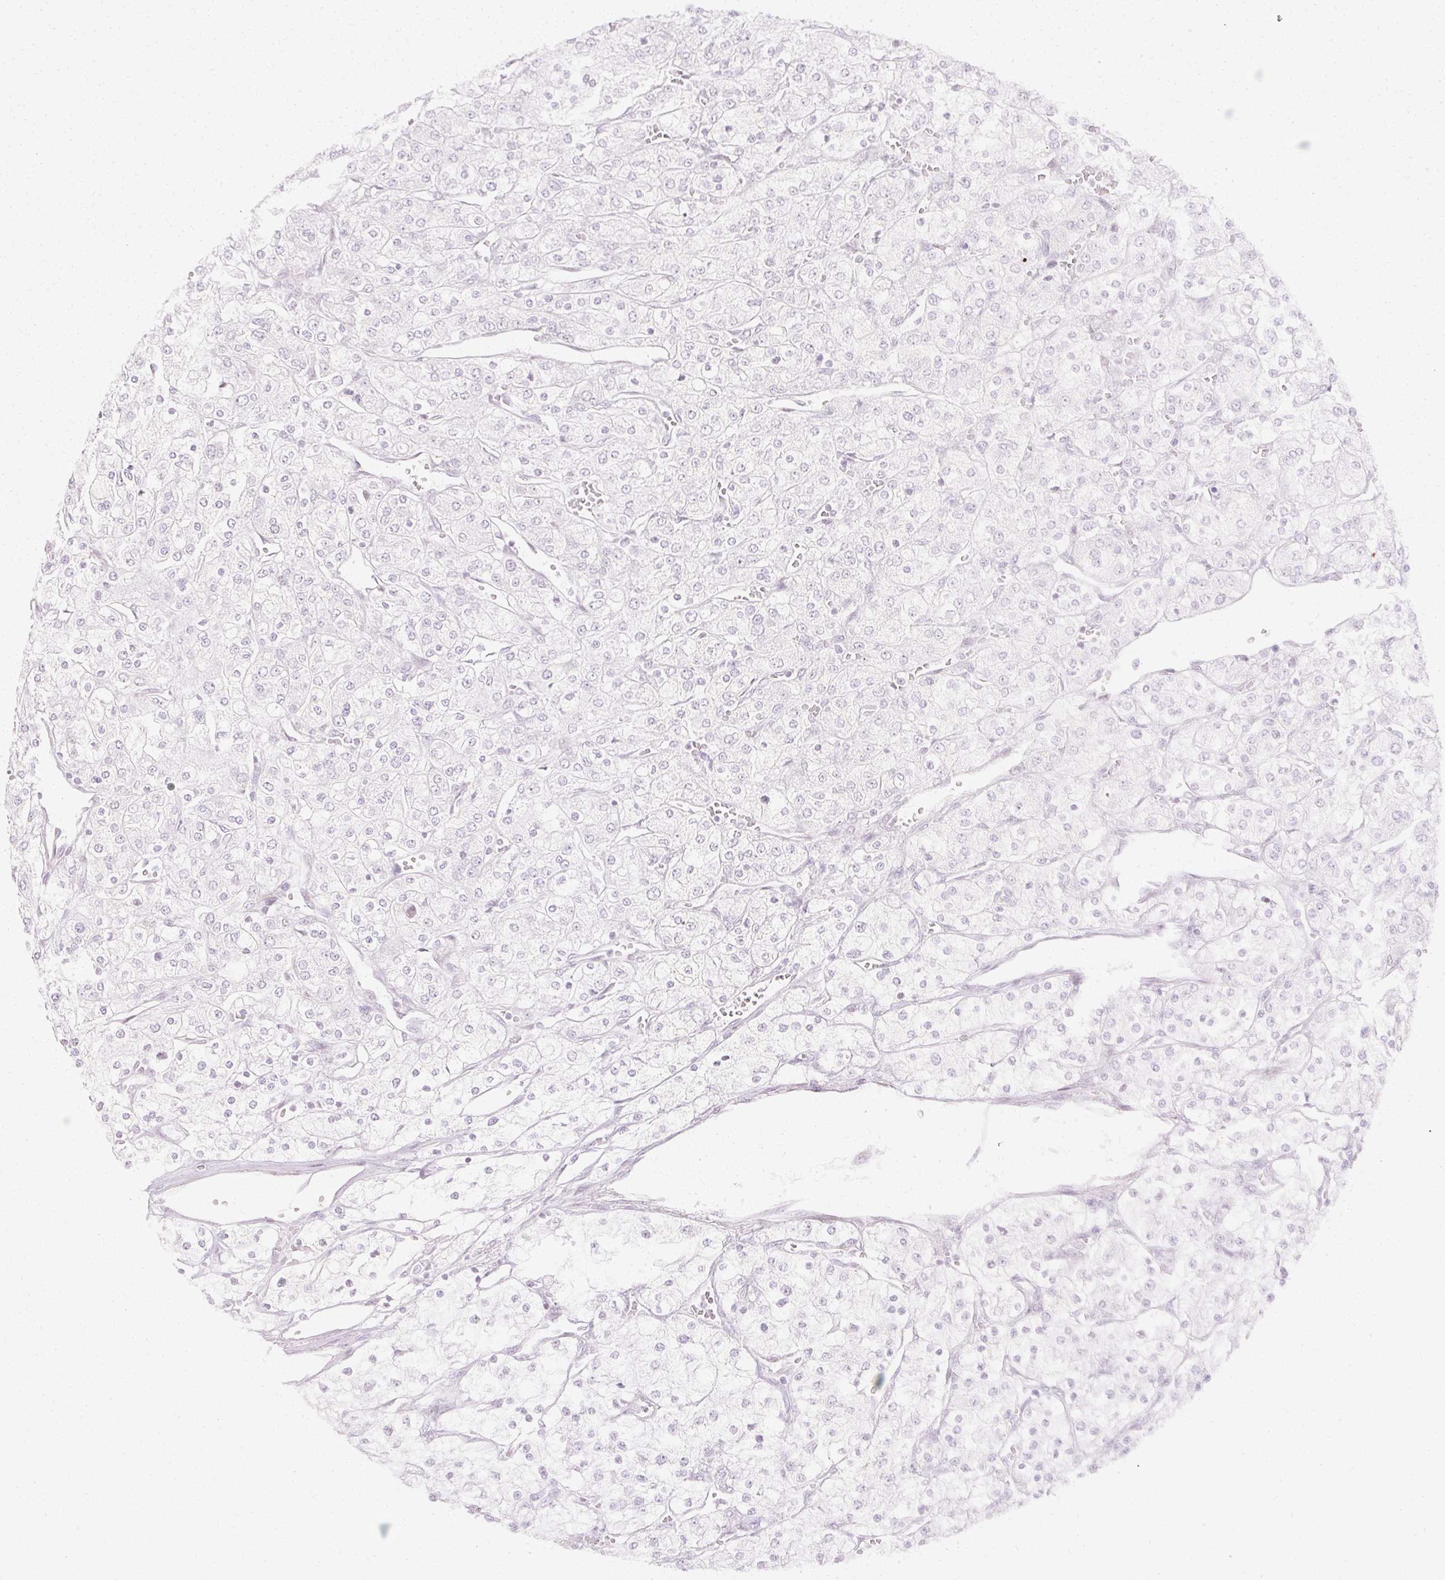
{"staining": {"intensity": "negative", "quantity": "none", "location": "none"}, "tissue": "renal cancer", "cell_type": "Tumor cells", "image_type": "cancer", "snomed": [{"axis": "morphology", "description": "Adenocarcinoma, NOS"}, {"axis": "topography", "description": "Kidney"}], "caption": "The IHC histopathology image has no significant positivity in tumor cells of renal adenocarcinoma tissue.", "gene": "C3orf49", "patient": {"sex": "male", "age": 80}}